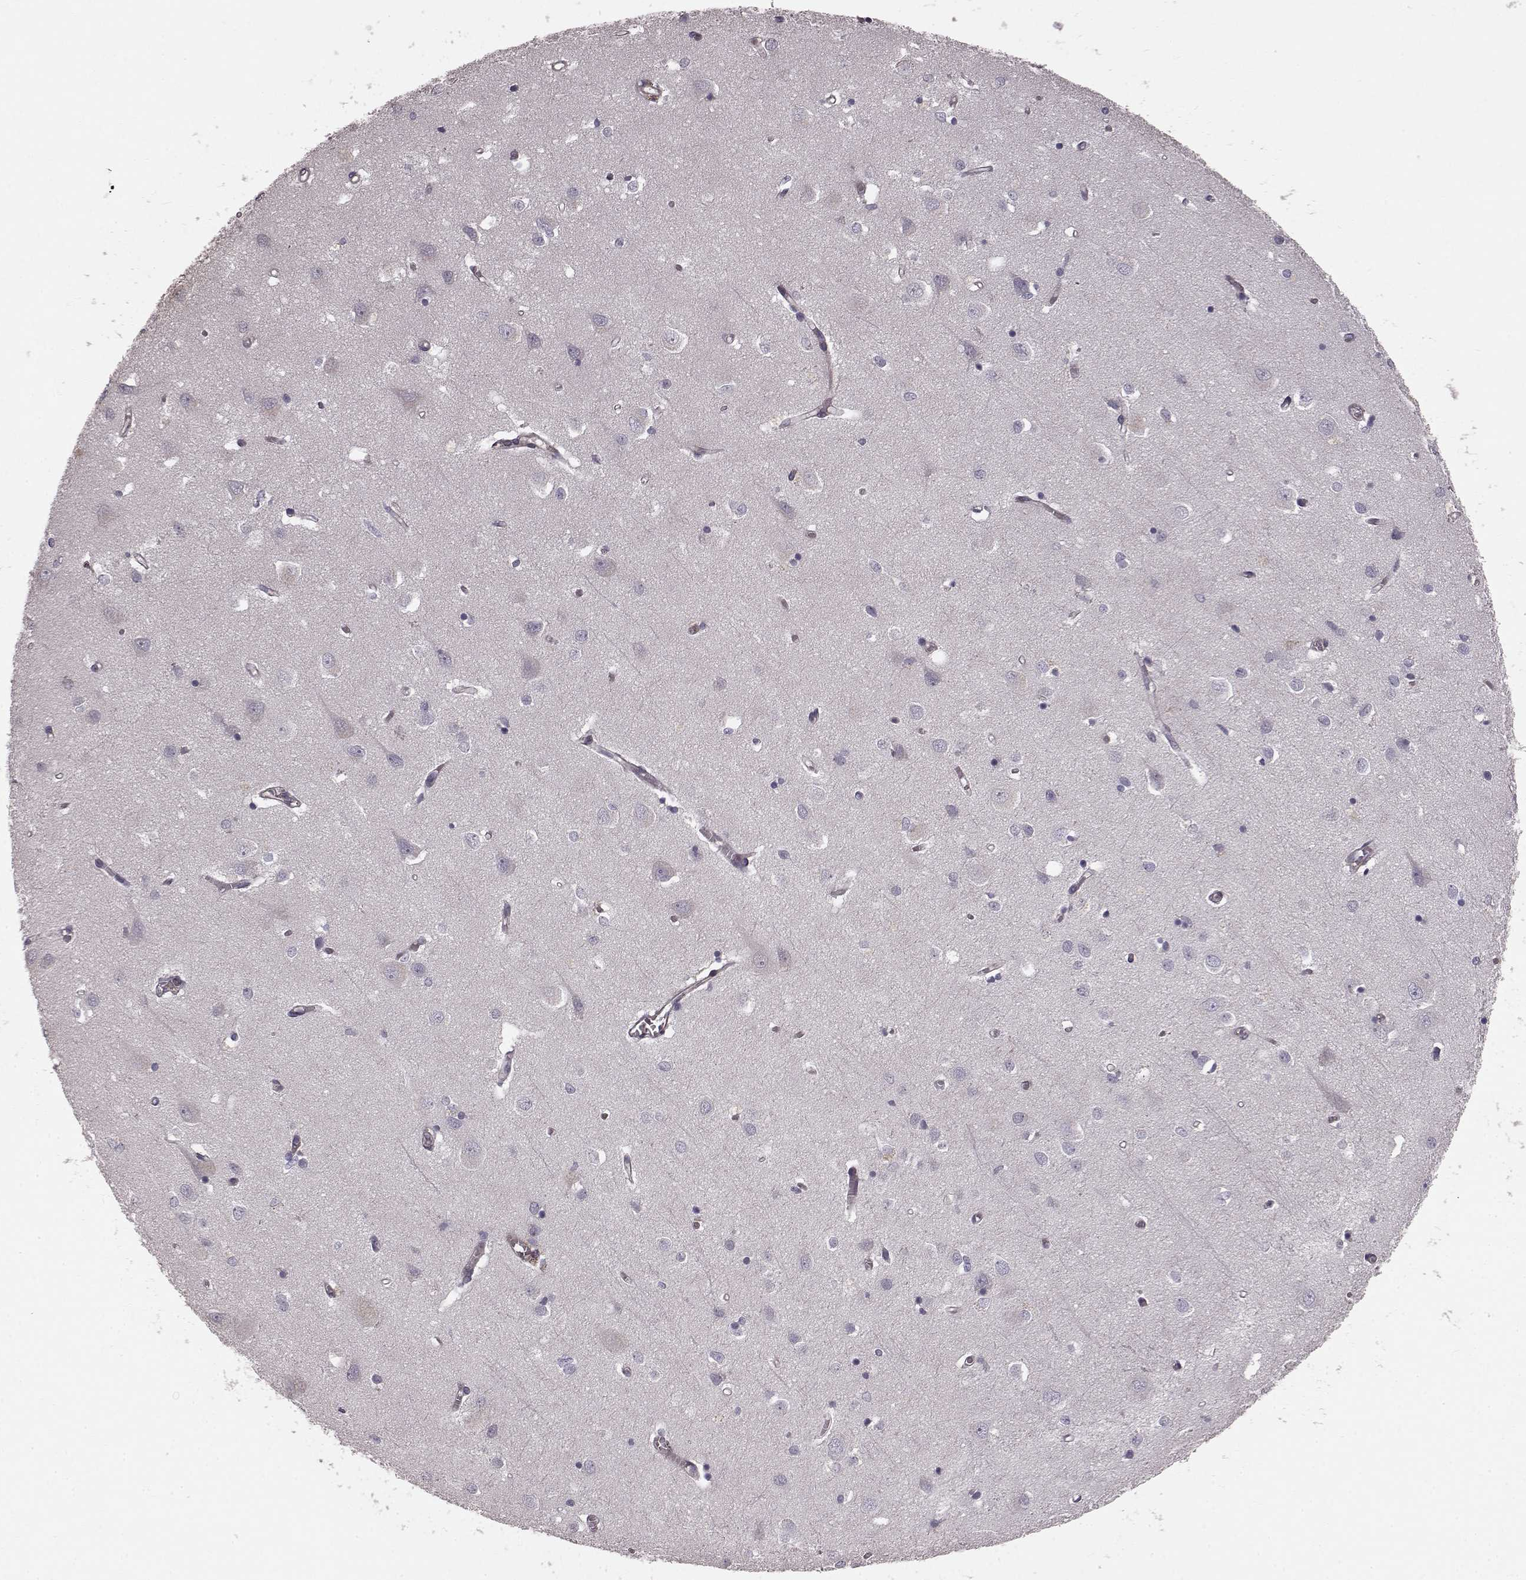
{"staining": {"intensity": "weak", "quantity": "<25%", "location": "cytoplasmic/membranous"}, "tissue": "cerebral cortex", "cell_type": "Endothelial cells", "image_type": "normal", "snomed": [{"axis": "morphology", "description": "Normal tissue, NOS"}, {"axis": "topography", "description": "Cerebral cortex"}], "caption": "This micrograph is of normal cerebral cortex stained with immunohistochemistry to label a protein in brown with the nuclei are counter-stained blue. There is no expression in endothelial cells. (Immunohistochemistry, brightfield microscopy, high magnification).", "gene": "SLC22A18", "patient": {"sex": "male", "age": 70}}